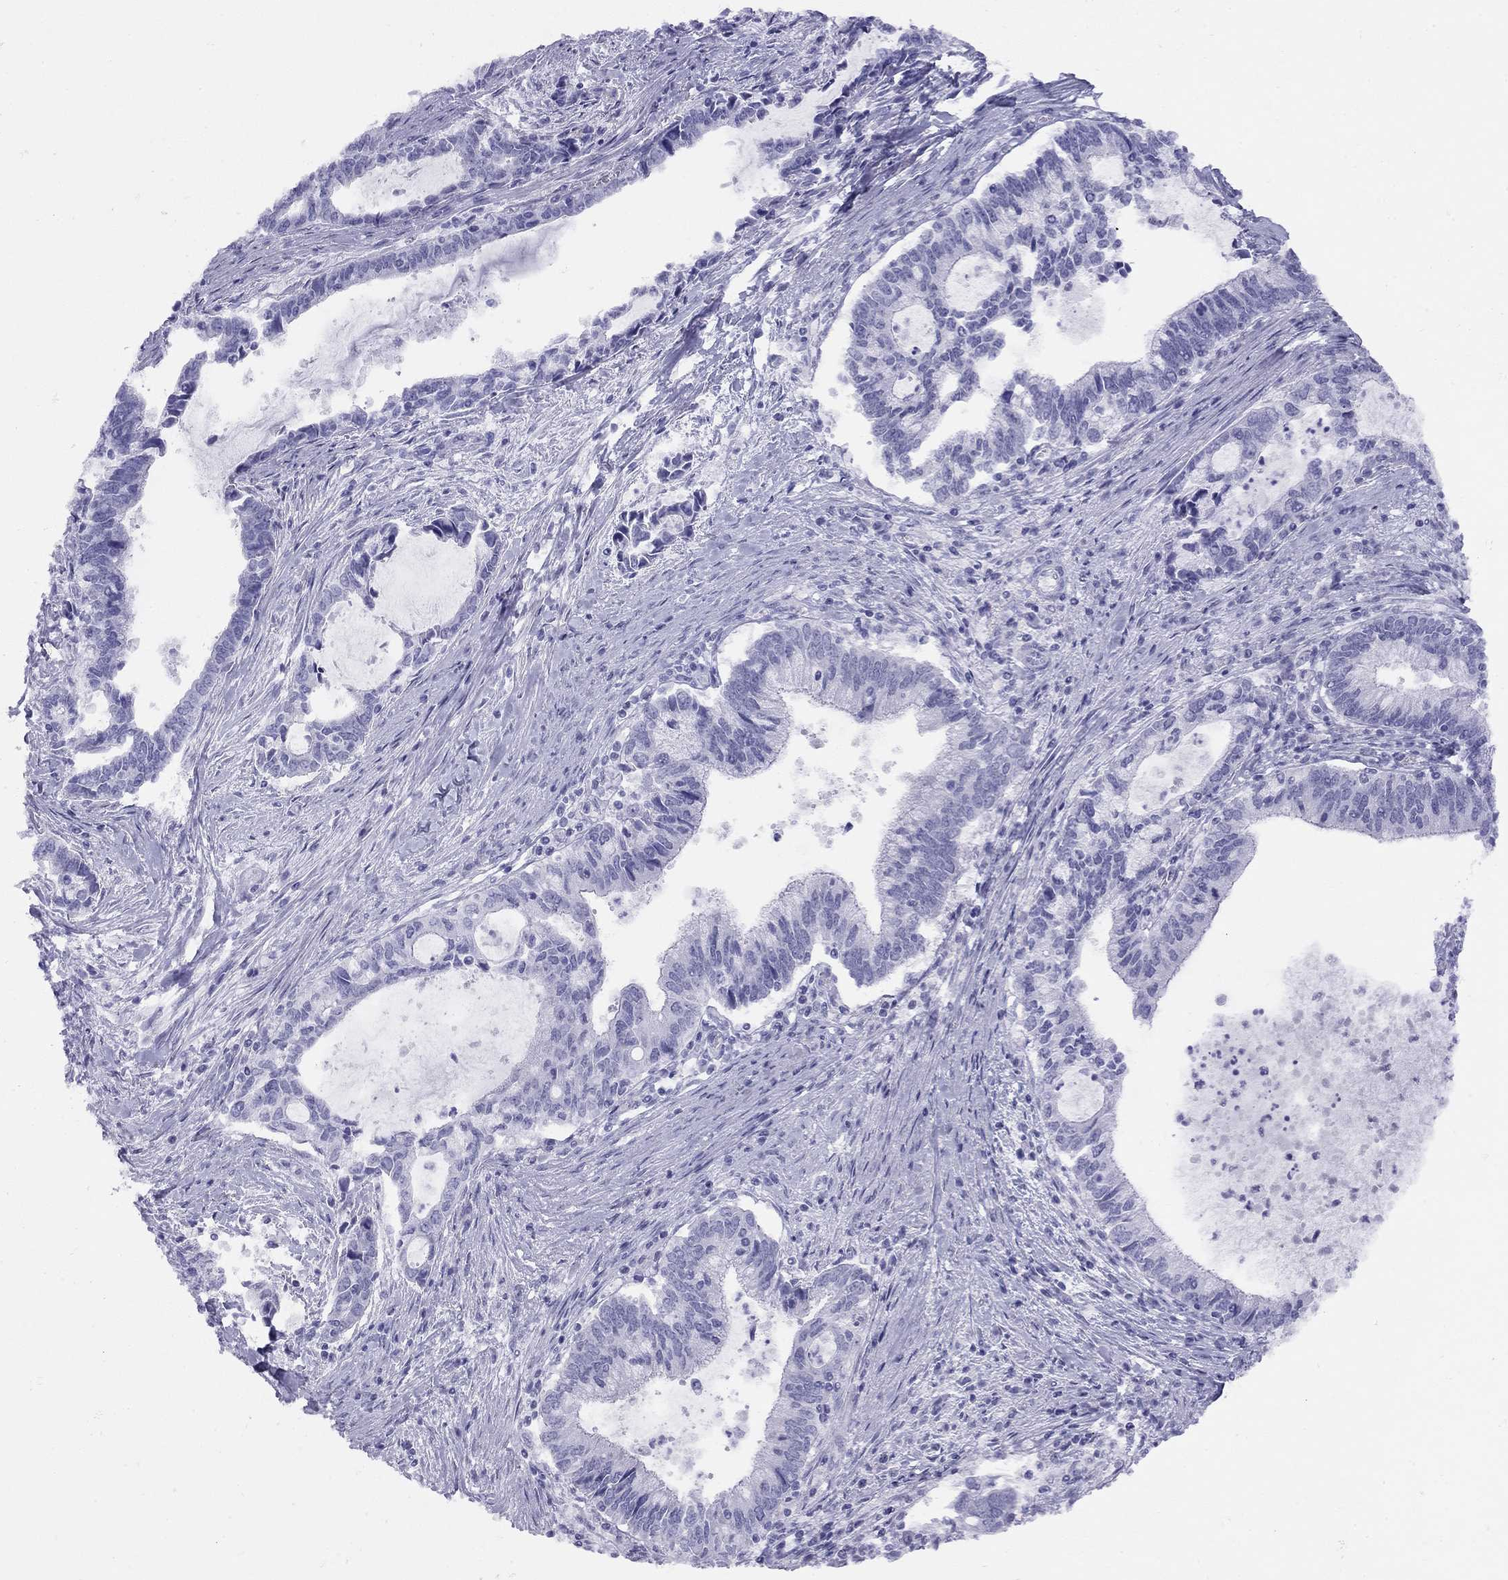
{"staining": {"intensity": "negative", "quantity": "none", "location": "none"}, "tissue": "cervical cancer", "cell_type": "Tumor cells", "image_type": "cancer", "snomed": [{"axis": "morphology", "description": "Adenocarcinoma, NOS"}, {"axis": "topography", "description": "Cervix"}], "caption": "Tumor cells show no significant protein expression in adenocarcinoma (cervical).", "gene": "LYAR", "patient": {"sex": "female", "age": 42}}